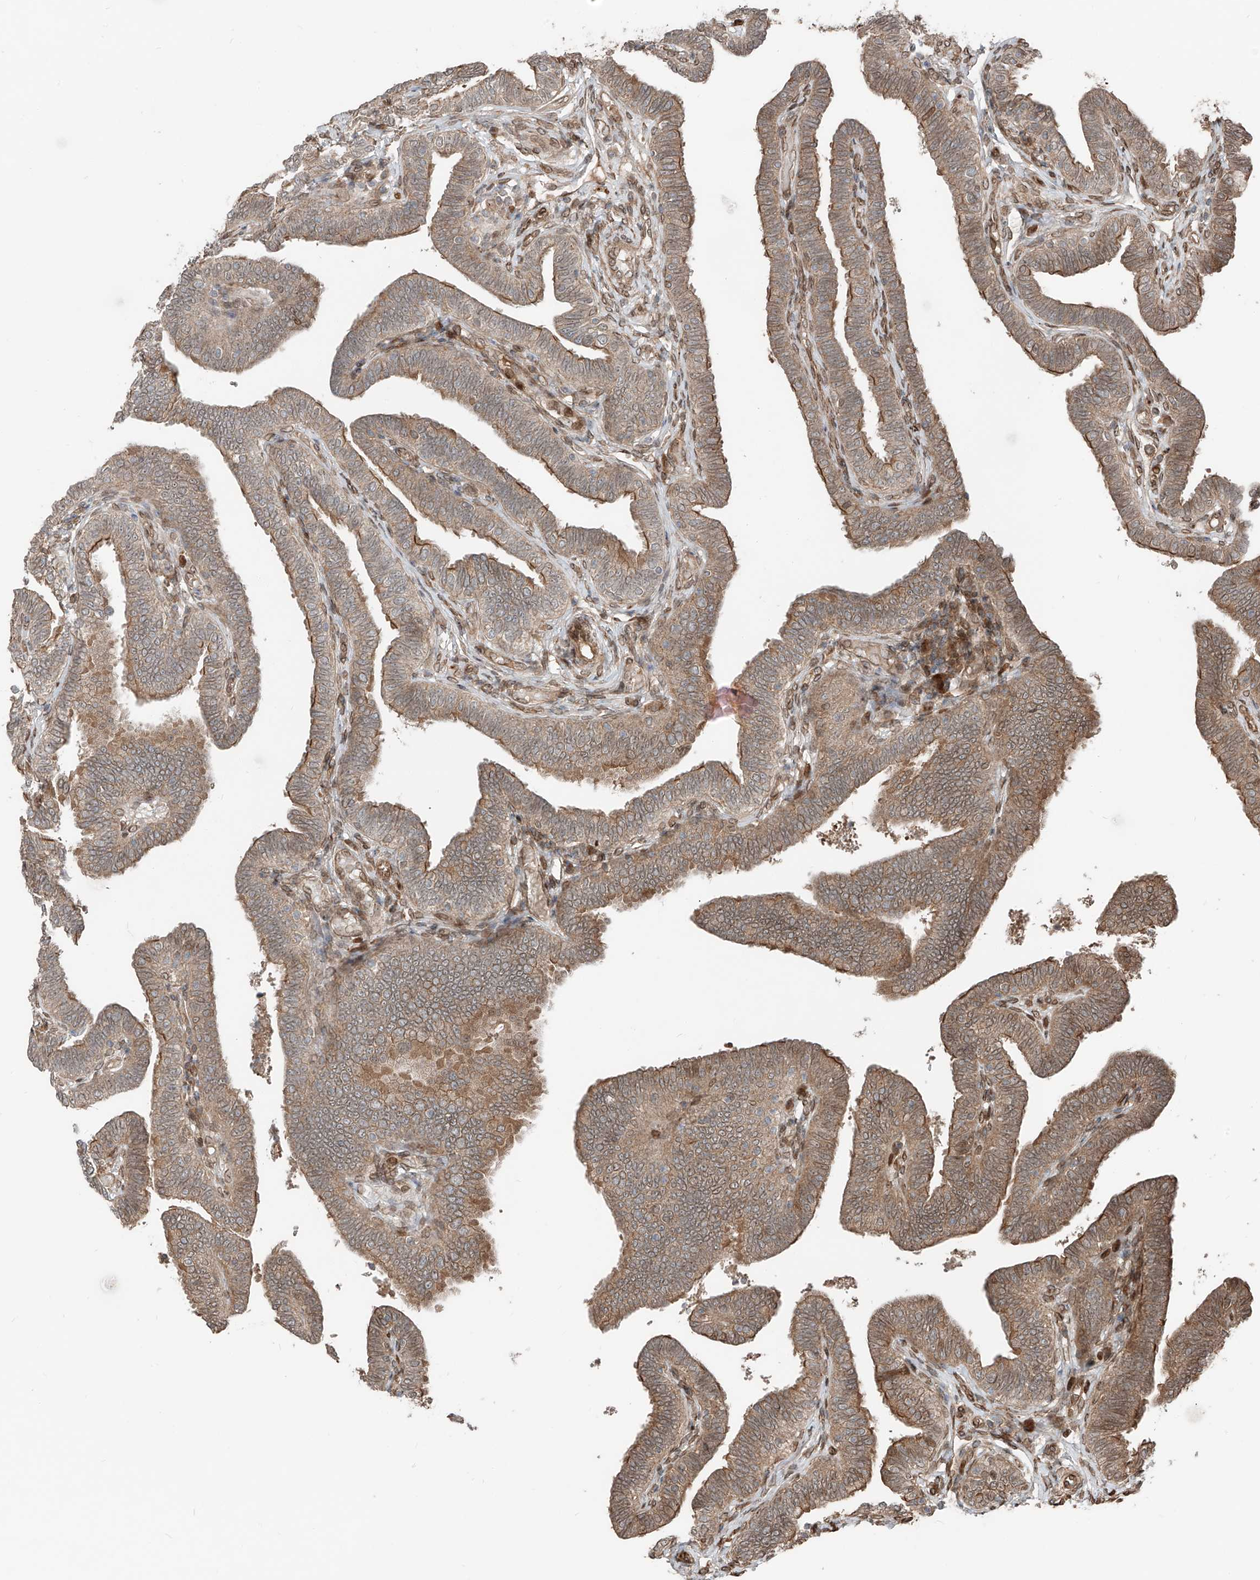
{"staining": {"intensity": "moderate", "quantity": ">75%", "location": "cytoplasmic/membranous,nuclear"}, "tissue": "fallopian tube", "cell_type": "Glandular cells", "image_type": "normal", "snomed": [{"axis": "morphology", "description": "Normal tissue, NOS"}, {"axis": "topography", "description": "Fallopian tube"}], "caption": "Protein staining shows moderate cytoplasmic/membranous,nuclear expression in approximately >75% of glandular cells in benign fallopian tube. (Stains: DAB (3,3'-diaminobenzidine) in brown, nuclei in blue, Microscopy: brightfield microscopy at high magnification).", "gene": "CEP162", "patient": {"sex": "female", "age": 39}}